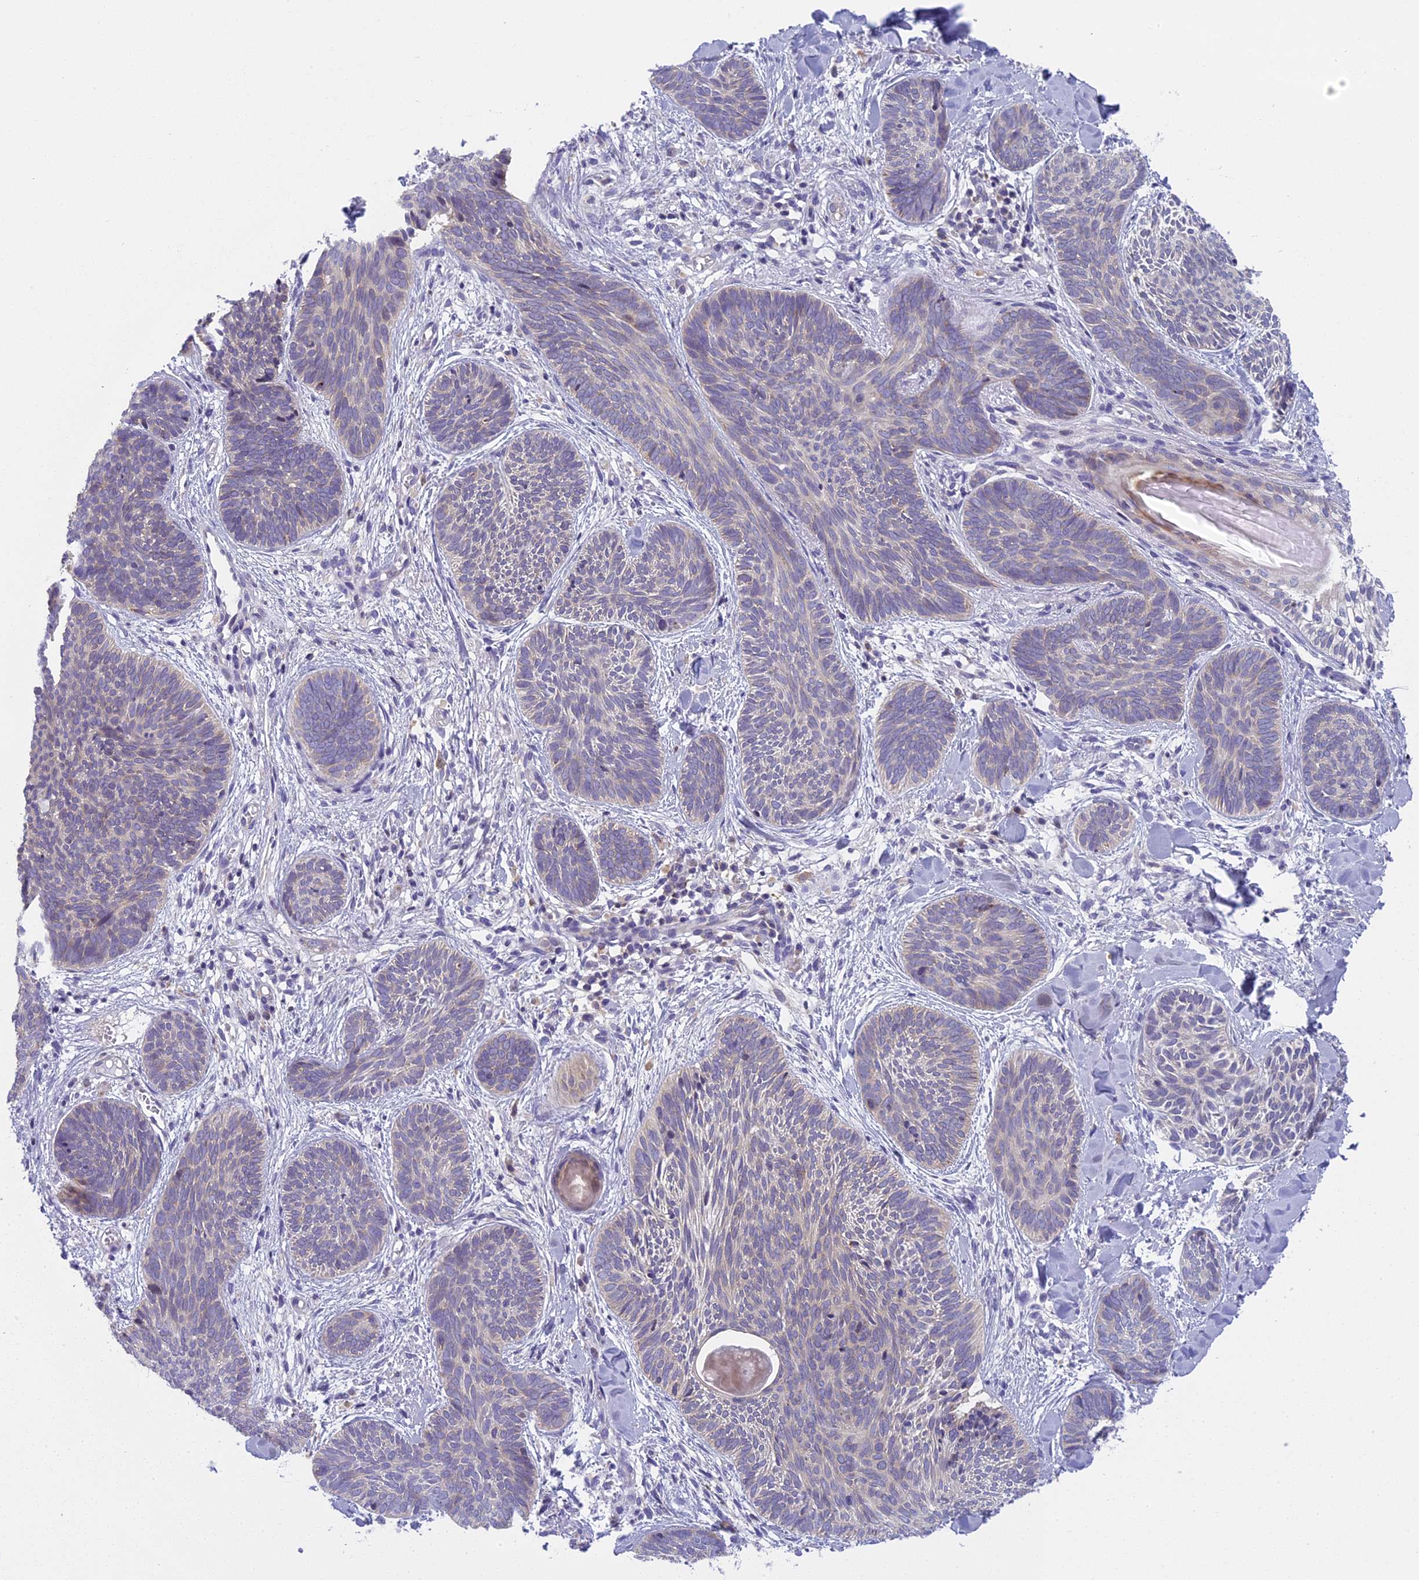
{"staining": {"intensity": "negative", "quantity": "none", "location": "none"}, "tissue": "skin cancer", "cell_type": "Tumor cells", "image_type": "cancer", "snomed": [{"axis": "morphology", "description": "Basal cell carcinoma"}, {"axis": "topography", "description": "Skin"}], "caption": "An immunohistochemistry image of basal cell carcinoma (skin) is shown. There is no staining in tumor cells of basal cell carcinoma (skin).", "gene": "ARHGEF37", "patient": {"sex": "female", "age": 81}}